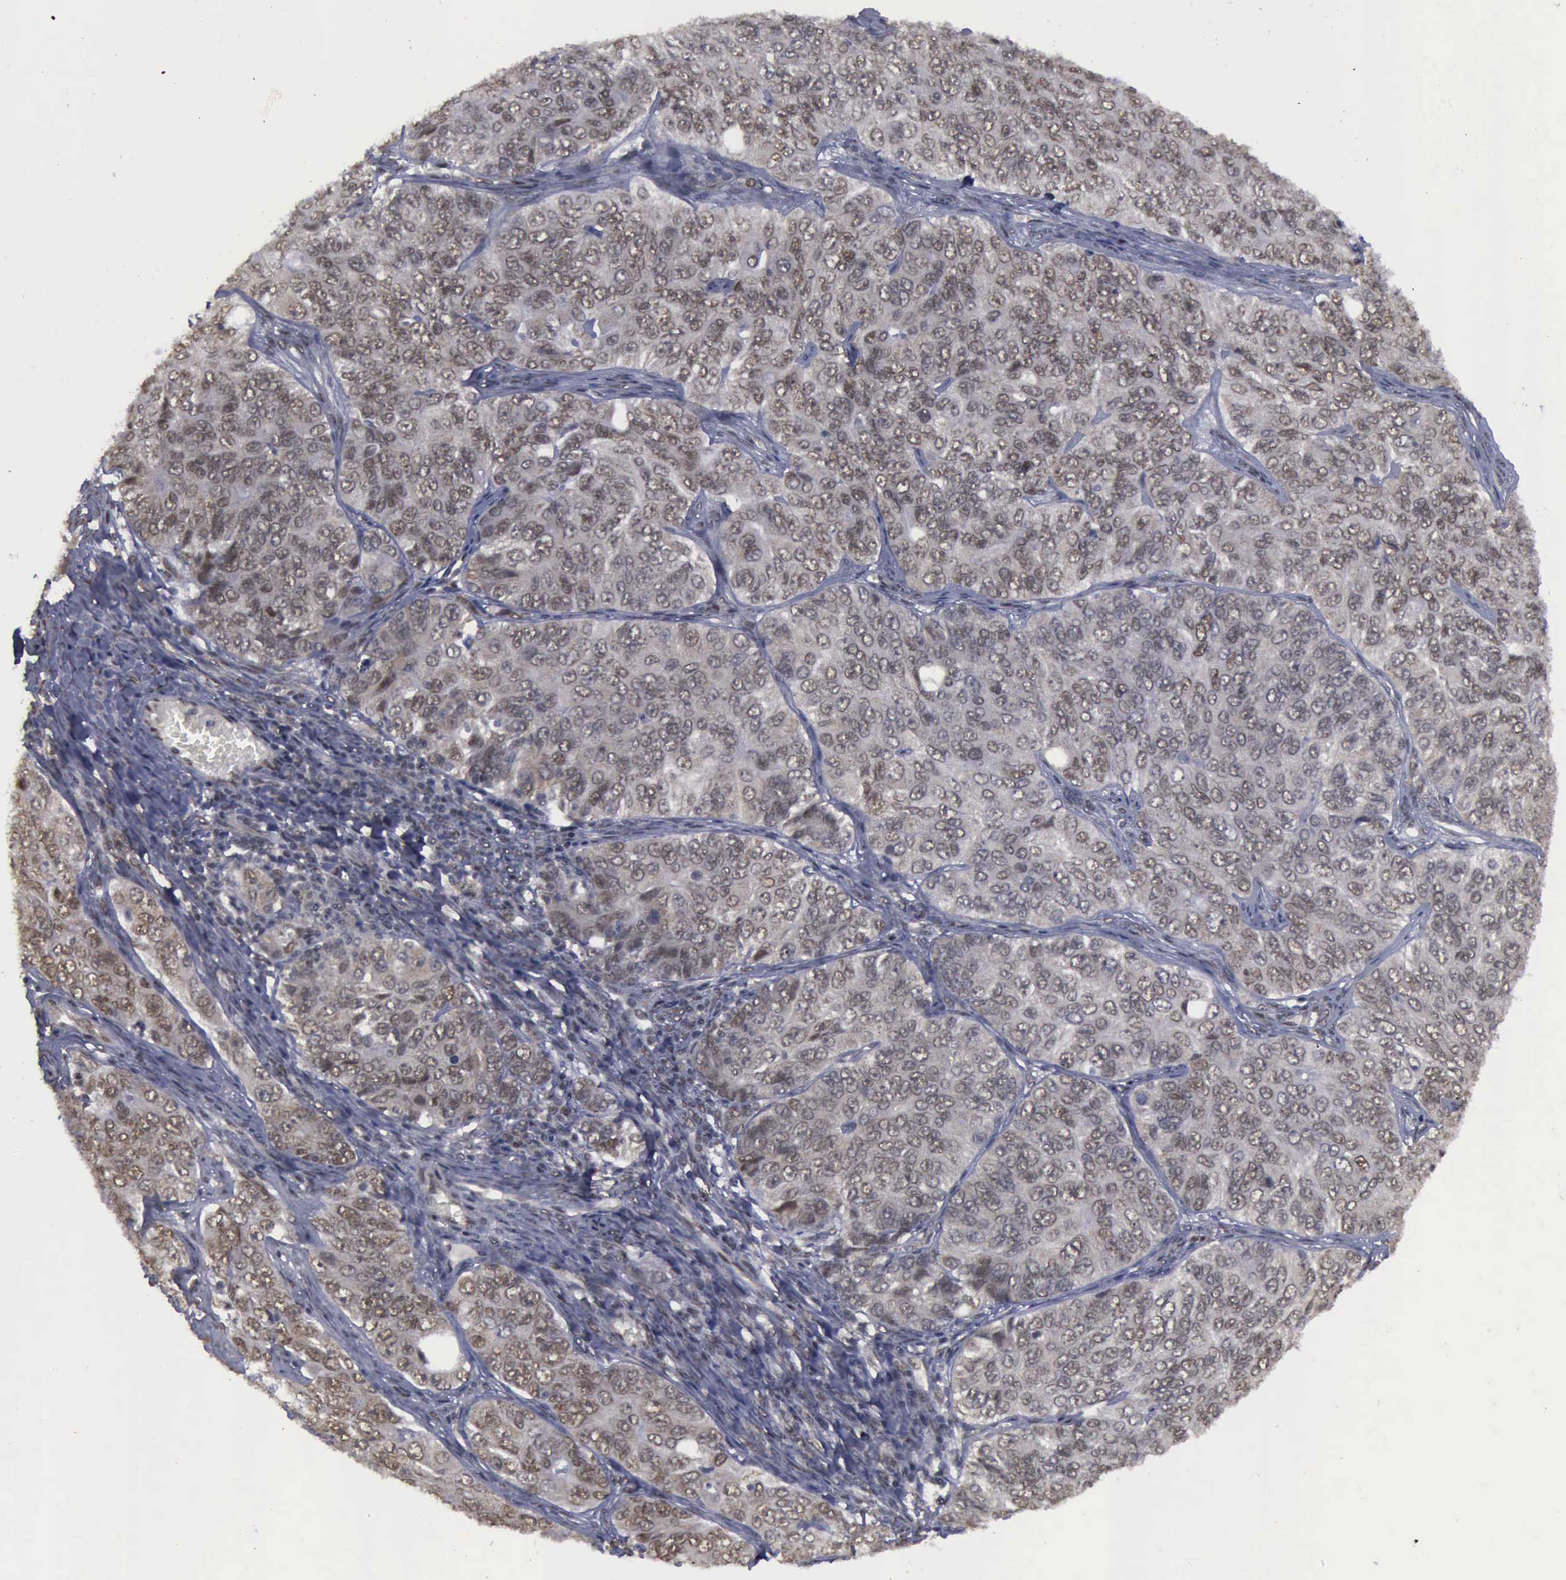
{"staining": {"intensity": "weak", "quantity": ">75%", "location": "cytoplasmic/membranous,nuclear"}, "tissue": "ovarian cancer", "cell_type": "Tumor cells", "image_type": "cancer", "snomed": [{"axis": "morphology", "description": "Carcinoma, endometroid"}, {"axis": "topography", "description": "Ovary"}], "caption": "This is an image of immunohistochemistry (IHC) staining of endometroid carcinoma (ovarian), which shows weak staining in the cytoplasmic/membranous and nuclear of tumor cells.", "gene": "RTCB", "patient": {"sex": "female", "age": 51}}